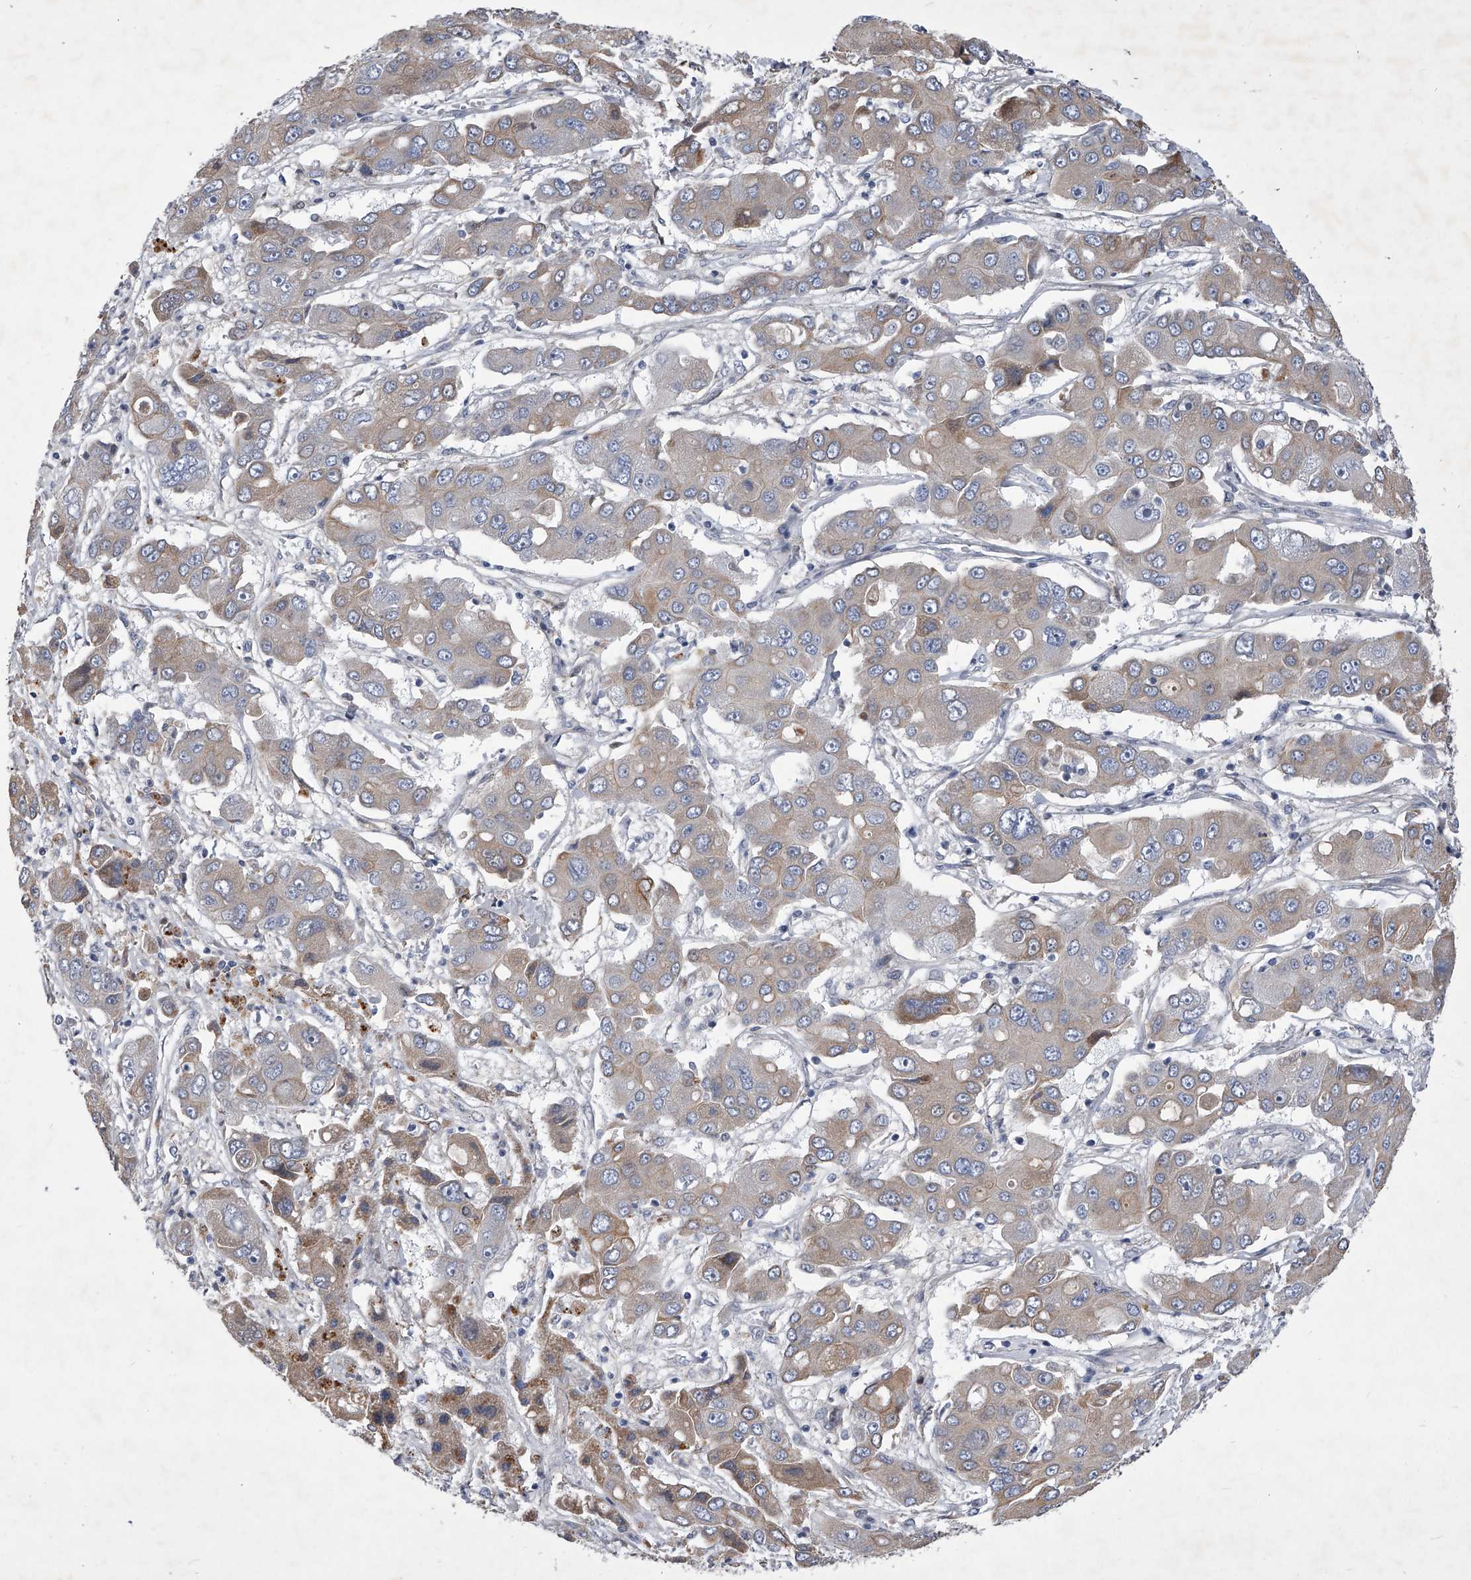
{"staining": {"intensity": "weak", "quantity": "25%-75%", "location": "cytoplasmic/membranous"}, "tissue": "liver cancer", "cell_type": "Tumor cells", "image_type": "cancer", "snomed": [{"axis": "morphology", "description": "Cholangiocarcinoma"}, {"axis": "topography", "description": "Liver"}], "caption": "A high-resolution image shows immunohistochemistry (IHC) staining of liver cancer, which displays weak cytoplasmic/membranous expression in about 25%-75% of tumor cells. The staining was performed using DAB, with brown indicating positive protein expression. Nuclei are stained blue with hematoxylin.", "gene": "ZNF76", "patient": {"sex": "male", "age": 67}}